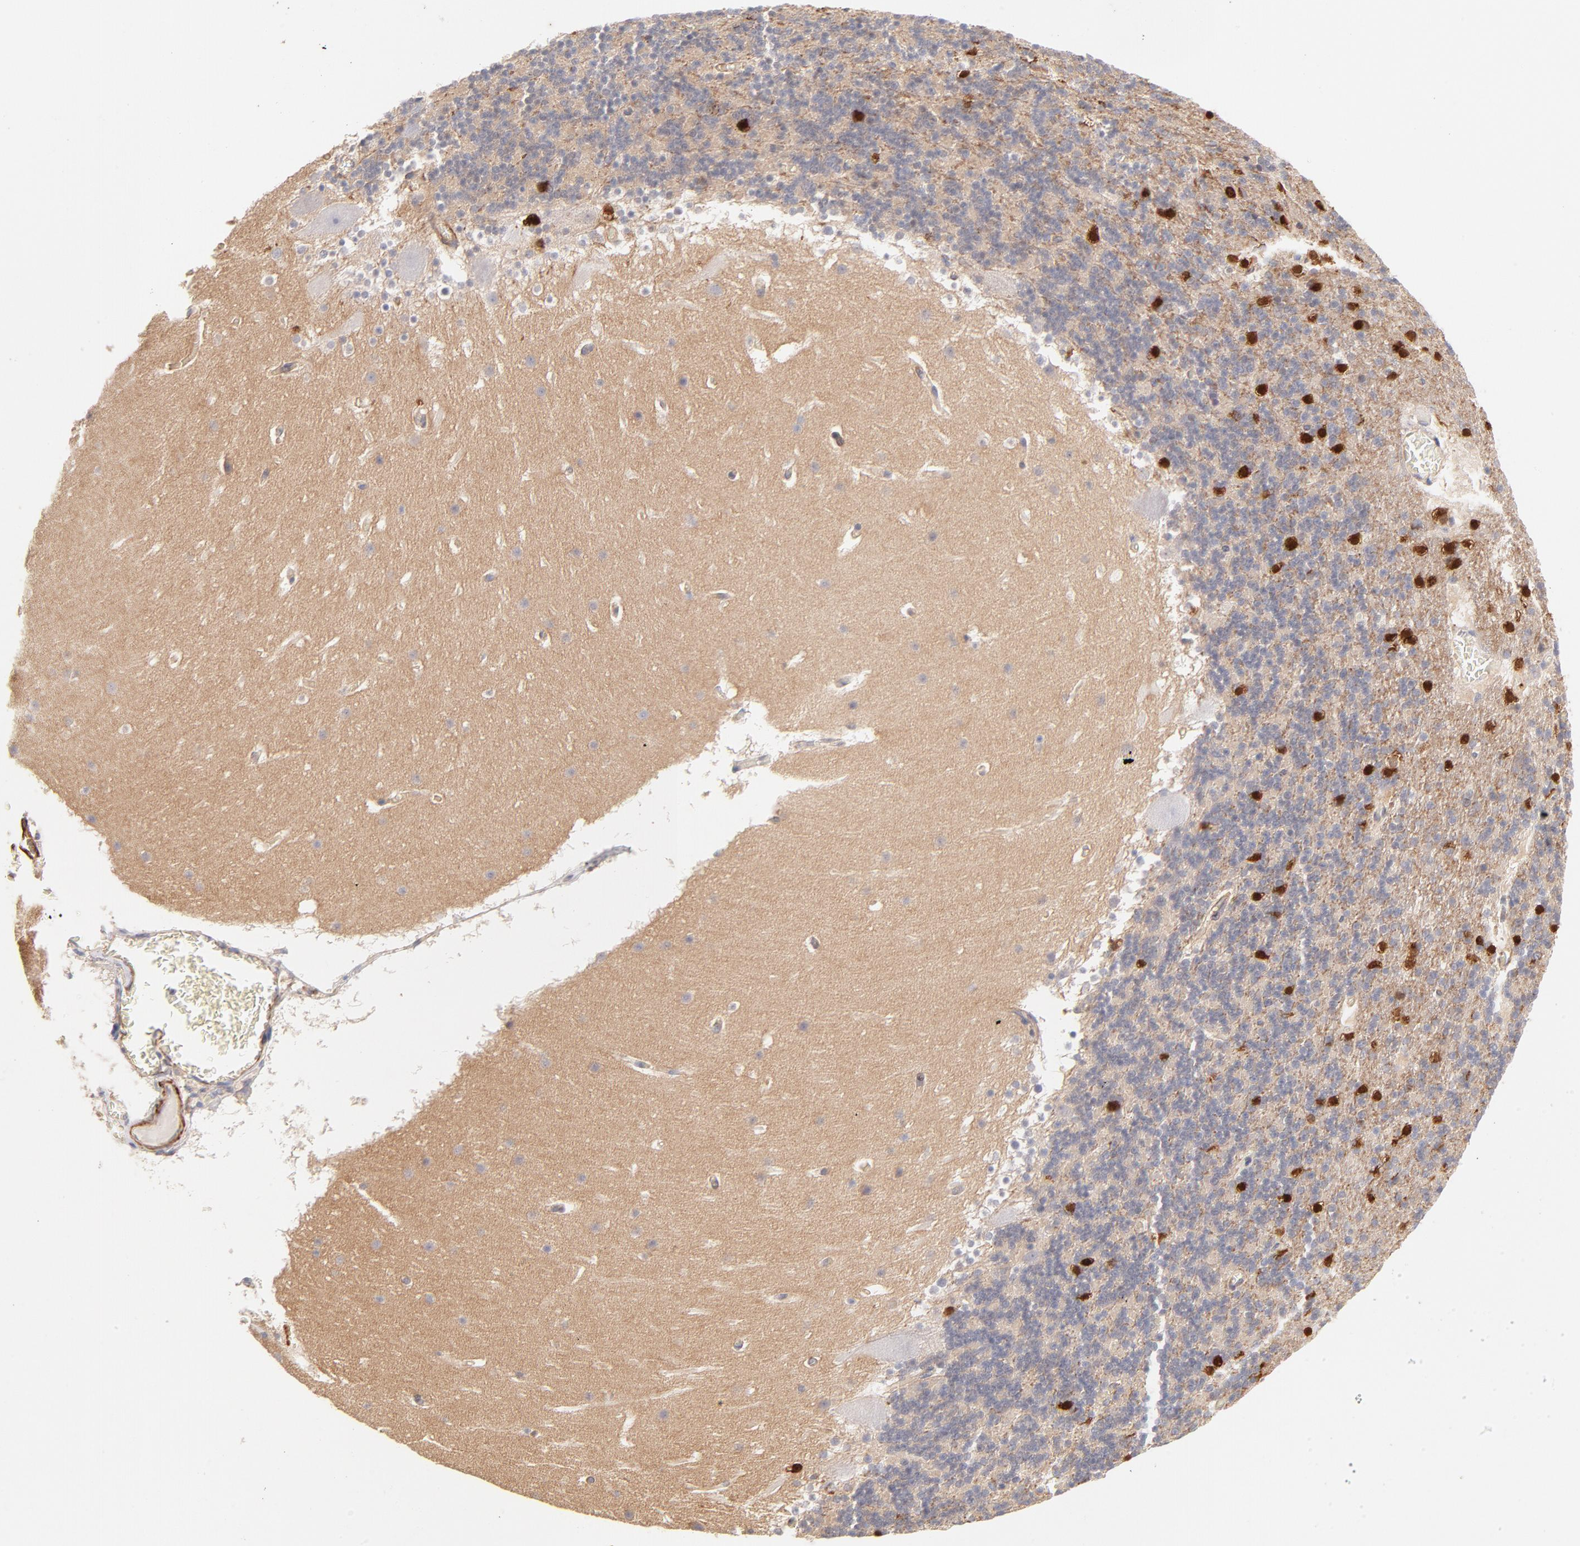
{"staining": {"intensity": "strong", "quantity": "<25%", "location": "nuclear"}, "tissue": "cerebellum", "cell_type": "Cells in granular layer", "image_type": "normal", "snomed": [{"axis": "morphology", "description": "Normal tissue, NOS"}, {"axis": "topography", "description": "Cerebellum"}], "caption": "This histopathology image displays immunohistochemistry (IHC) staining of normal human cerebellum, with medium strong nuclear positivity in approximately <25% of cells in granular layer.", "gene": "LDLRAP1", "patient": {"sex": "male", "age": 45}}